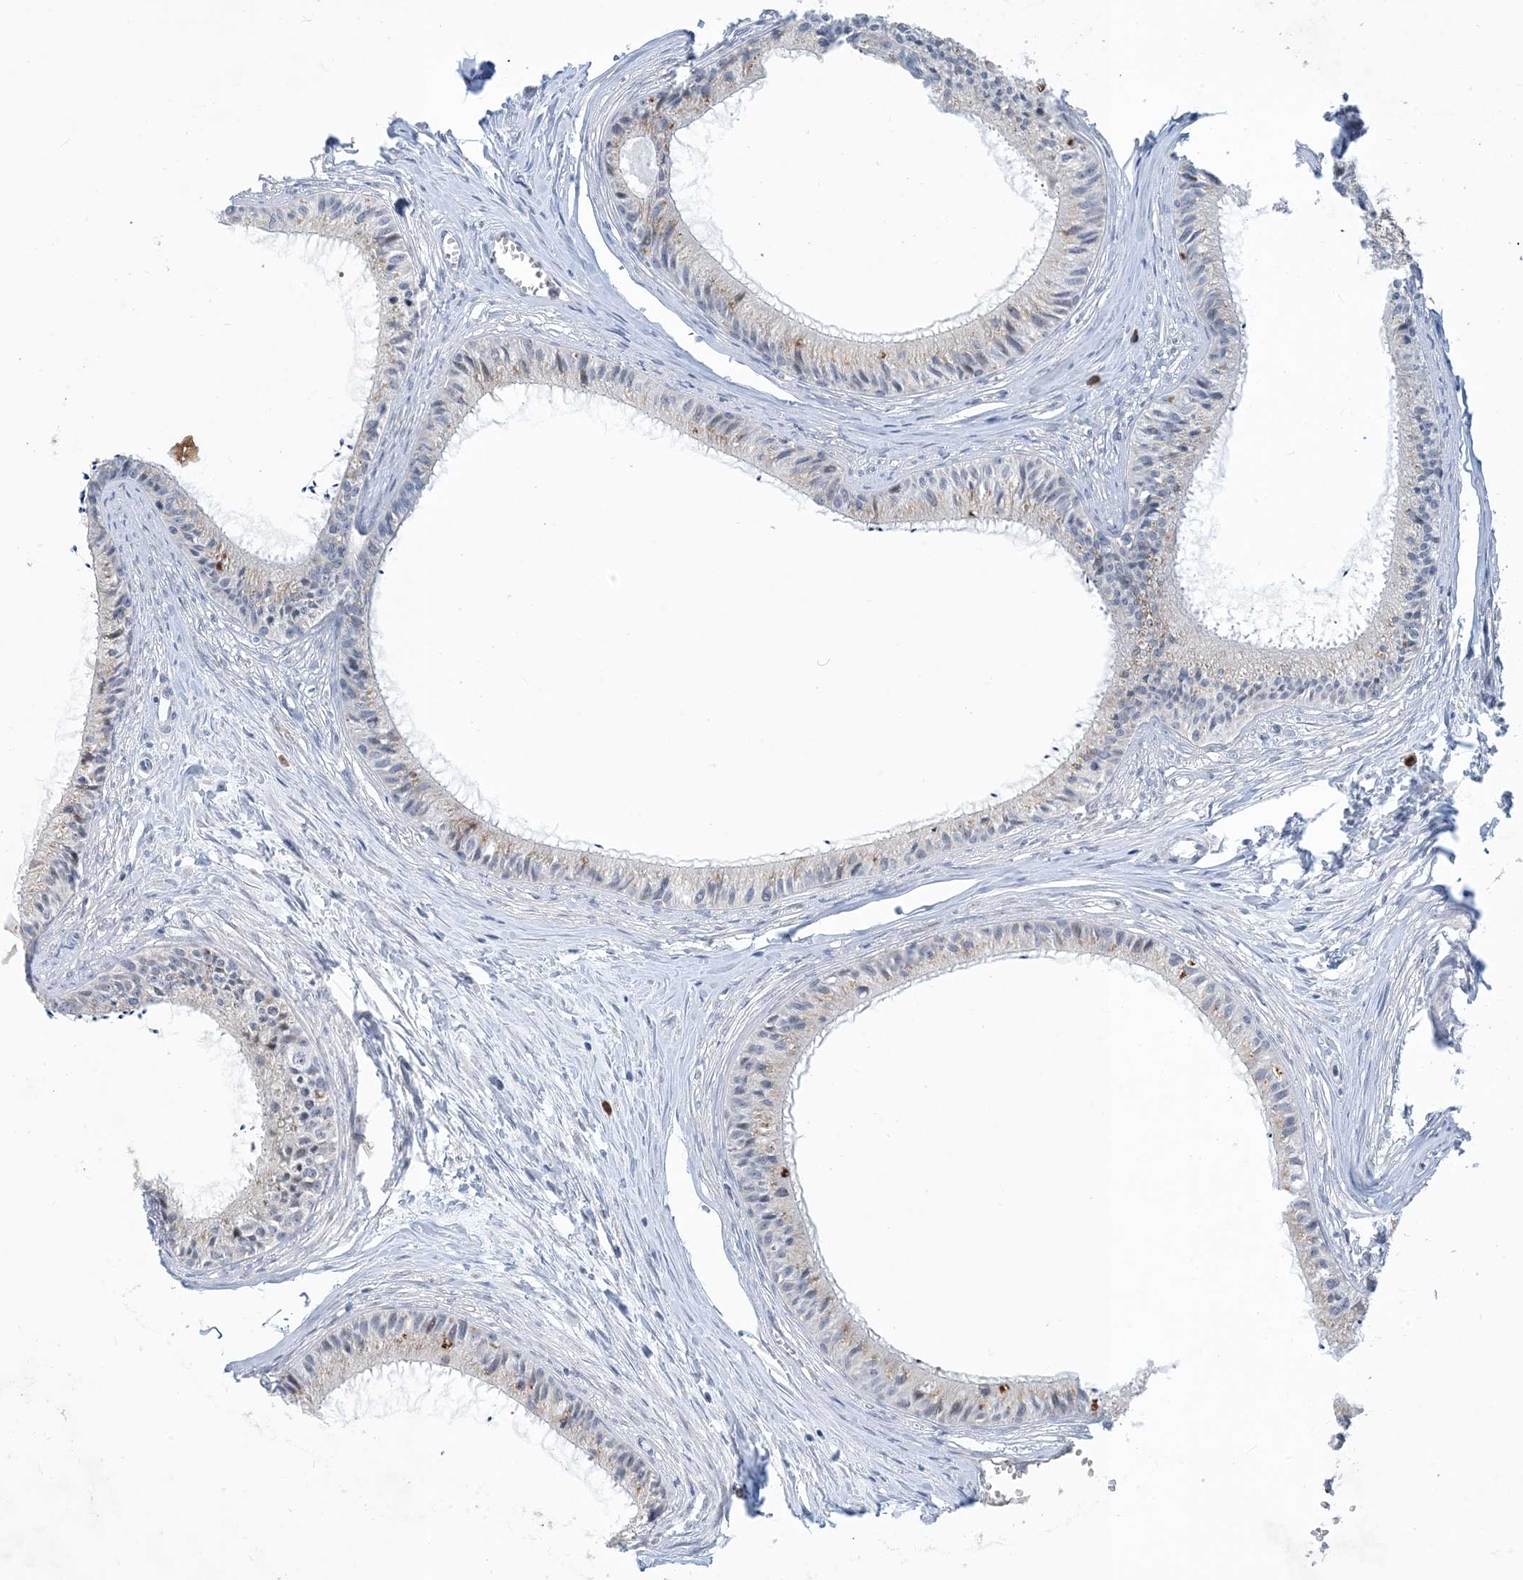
{"staining": {"intensity": "weak", "quantity": "<25%", "location": "cytoplasmic/membranous"}, "tissue": "epididymis", "cell_type": "Glandular cells", "image_type": "normal", "snomed": [{"axis": "morphology", "description": "Normal tissue, NOS"}, {"axis": "topography", "description": "Epididymis"}], "caption": "Immunohistochemical staining of unremarkable human epididymis shows no significant positivity in glandular cells. (DAB immunohistochemistry with hematoxylin counter stain).", "gene": "TINAG", "patient": {"sex": "male", "age": 36}}